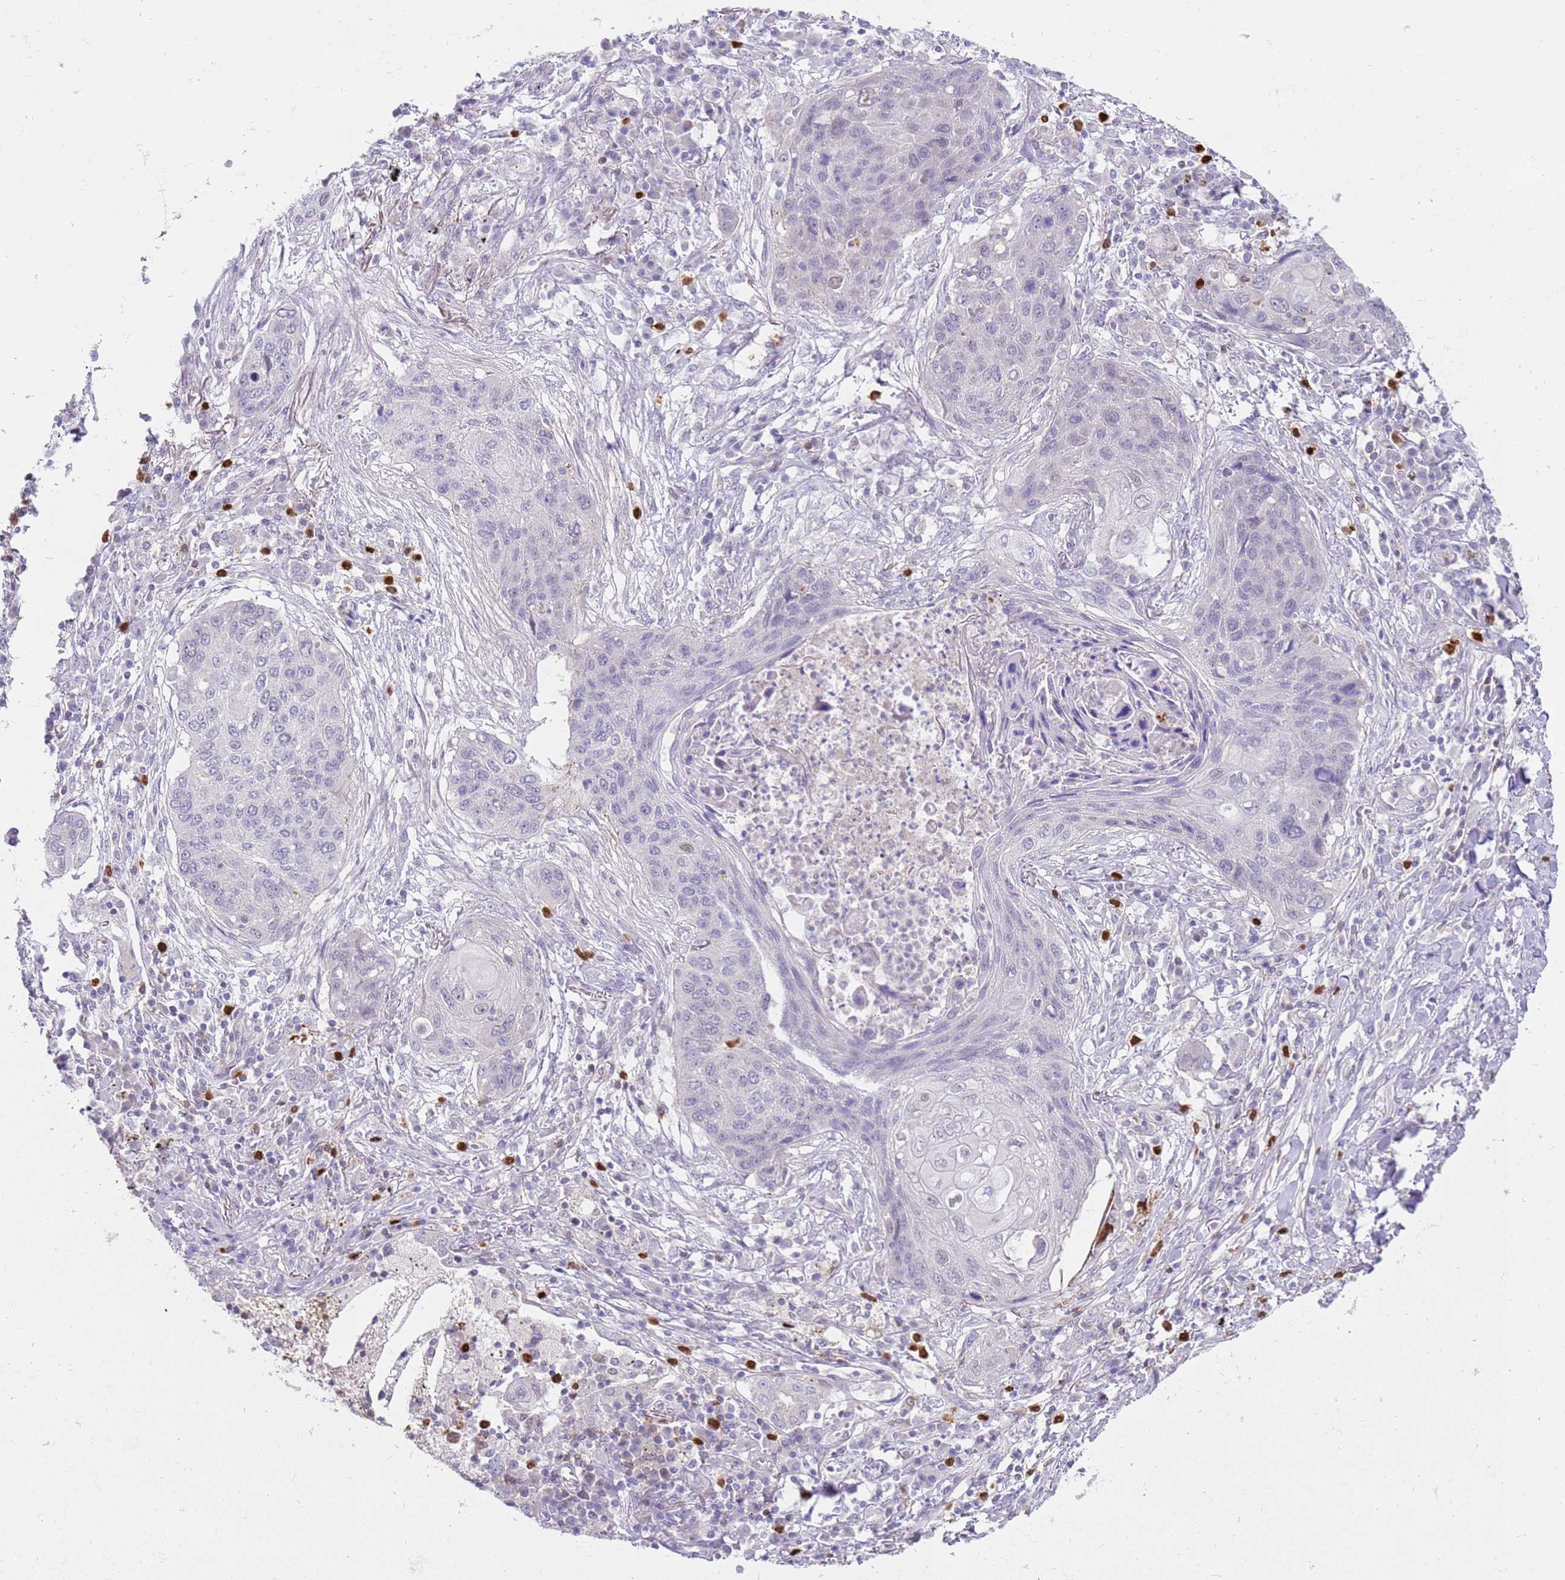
{"staining": {"intensity": "negative", "quantity": "none", "location": "none"}, "tissue": "lung cancer", "cell_type": "Tumor cells", "image_type": "cancer", "snomed": [{"axis": "morphology", "description": "Squamous cell carcinoma, NOS"}, {"axis": "topography", "description": "Lung"}], "caption": "Immunohistochemistry (IHC) photomicrograph of human lung squamous cell carcinoma stained for a protein (brown), which displays no staining in tumor cells.", "gene": "STK25", "patient": {"sex": "female", "age": 63}}